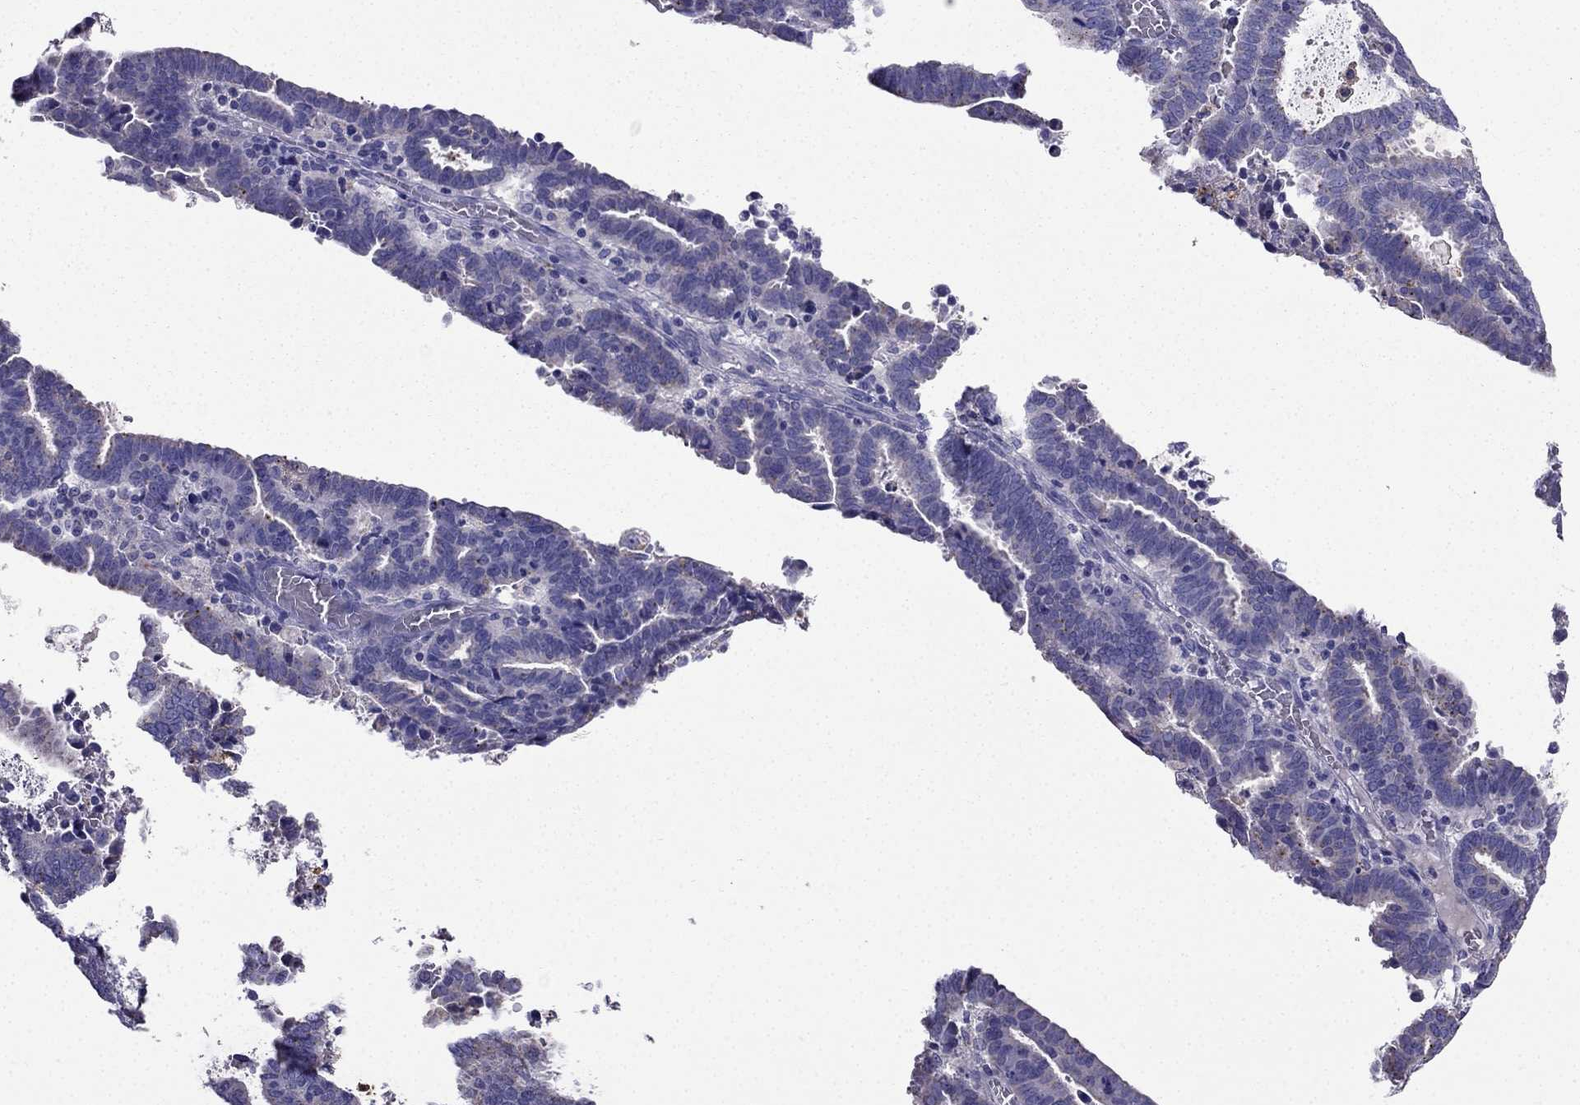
{"staining": {"intensity": "negative", "quantity": "none", "location": "none"}, "tissue": "endometrial cancer", "cell_type": "Tumor cells", "image_type": "cancer", "snomed": [{"axis": "morphology", "description": "Adenocarcinoma, NOS"}, {"axis": "topography", "description": "Uterus"}], "caption": "Protein analysis of endometrial adenocarcinoma demonstrates no significant expression in tumor cells.", "gene": "PTH", "patient": {"sex": "female", "age": 83}}